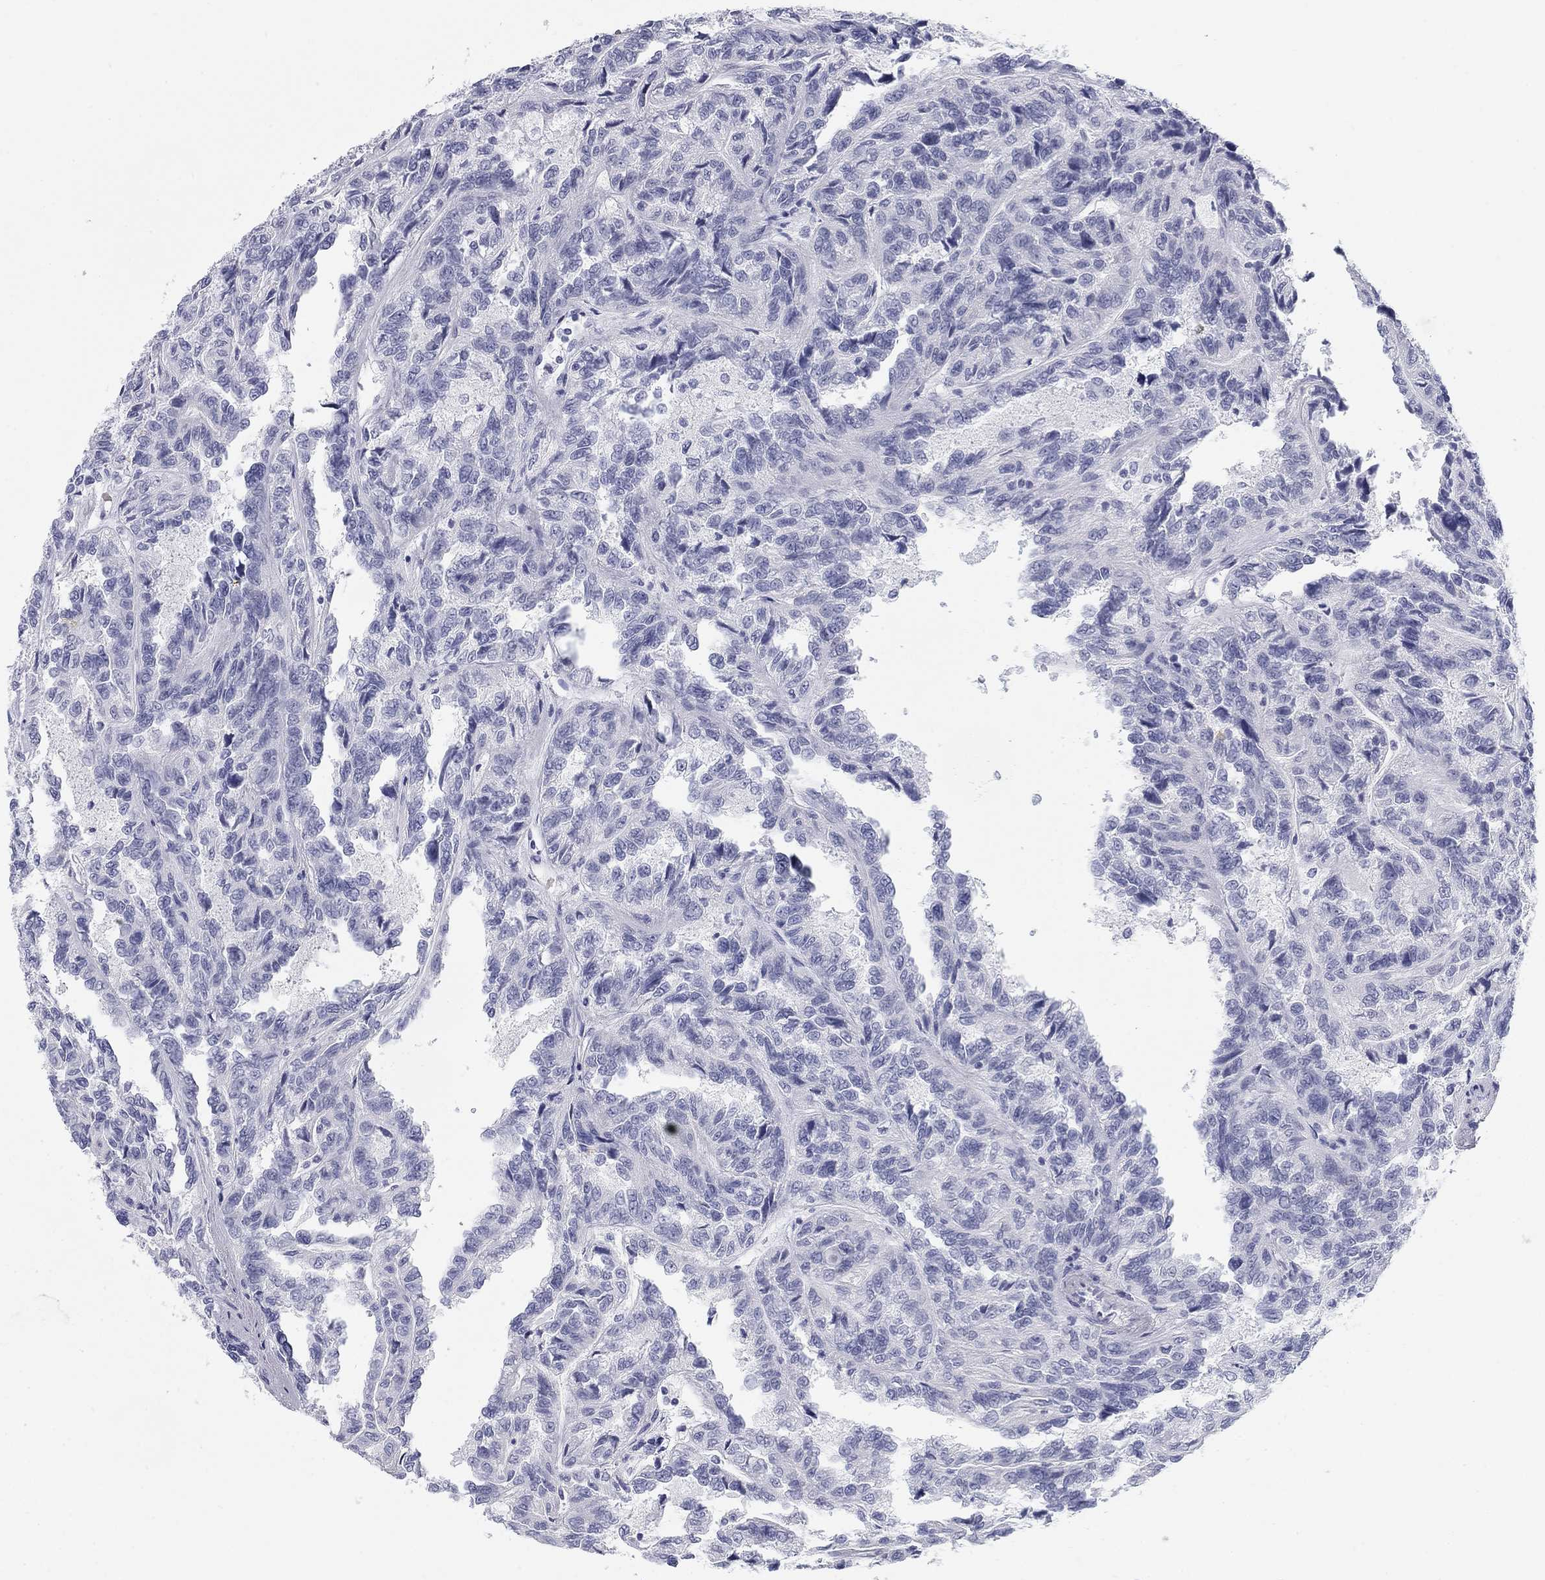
{"staining": {"intensity": "negative", "quantity": "none", "location": "none"}, "tissue": "renal cancer", "cell_type": "Tumor cells", "image_type": "cancer", "snomed": [{"axis": "morphology", "description": "Adenocarcinoma, NOS"}, {"axis": "topography", "description": "Kidney"}], "caption": "Tumor cells show no significant staining in renal cancer (adenocarcinoma). (DAB (3,3'-diaminobenzidine) IHC, high magnification).", "gene": "CALB1", "patient": {"sex": "male", "age": 79}}